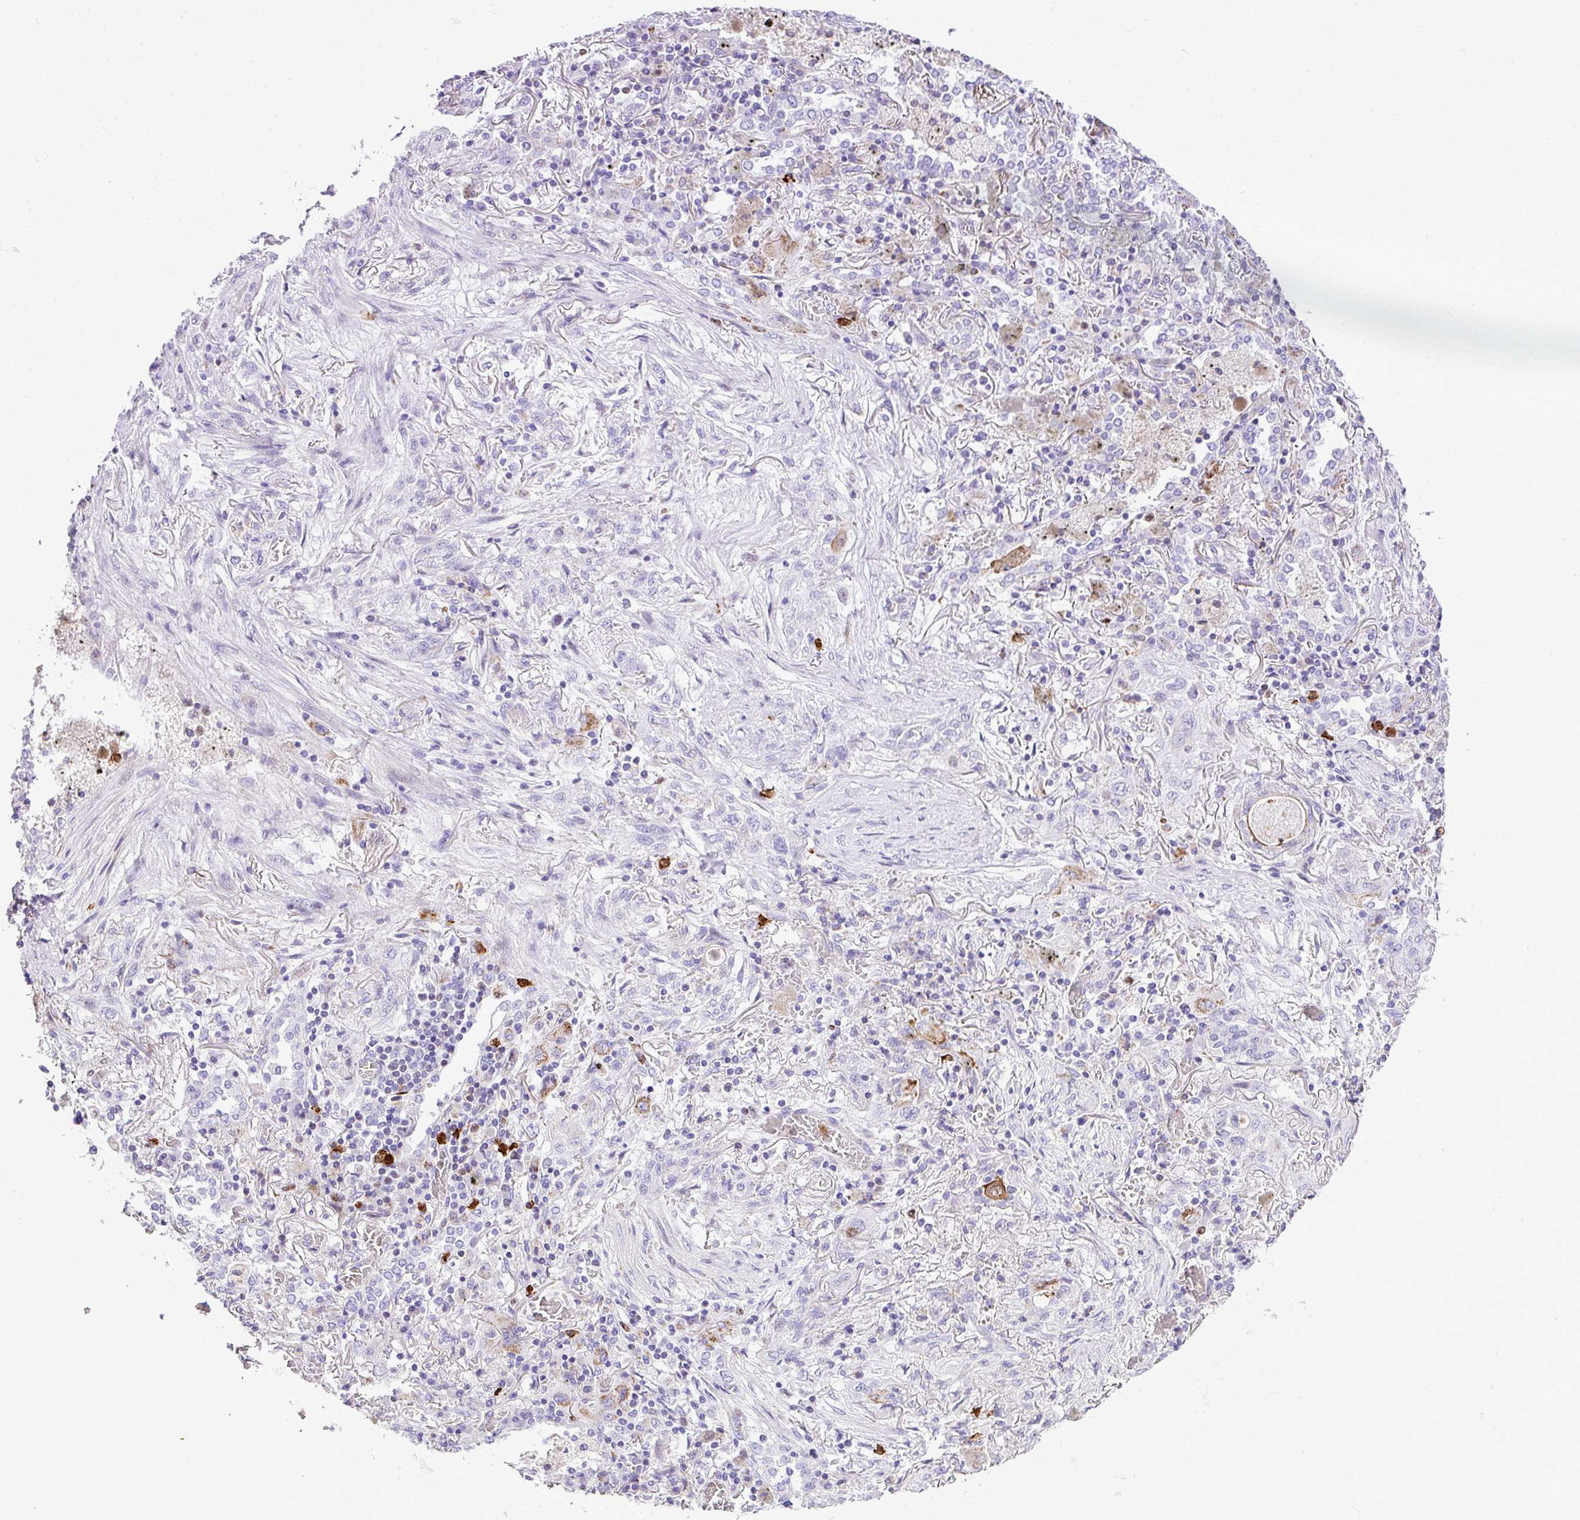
{"staining": {"intensity": "negative", "quantity": "none", "location": "none"}, "tissue": "lung cancer", "cell_type": "Tumor cells", "image_type": "cancer", "snomed": [{"axis": "morphology", "description": "Squamous cell carcinoma, NOS"}, {"axis": "topography", "description": "Lung"}], "caption": "DAB immunohistochemical staining of human lung squamous cell carcinoma exhibits no significant expression in tumor cells.", "gene": "RCAN2", "patient": {"sex": "female", "age": 47}}